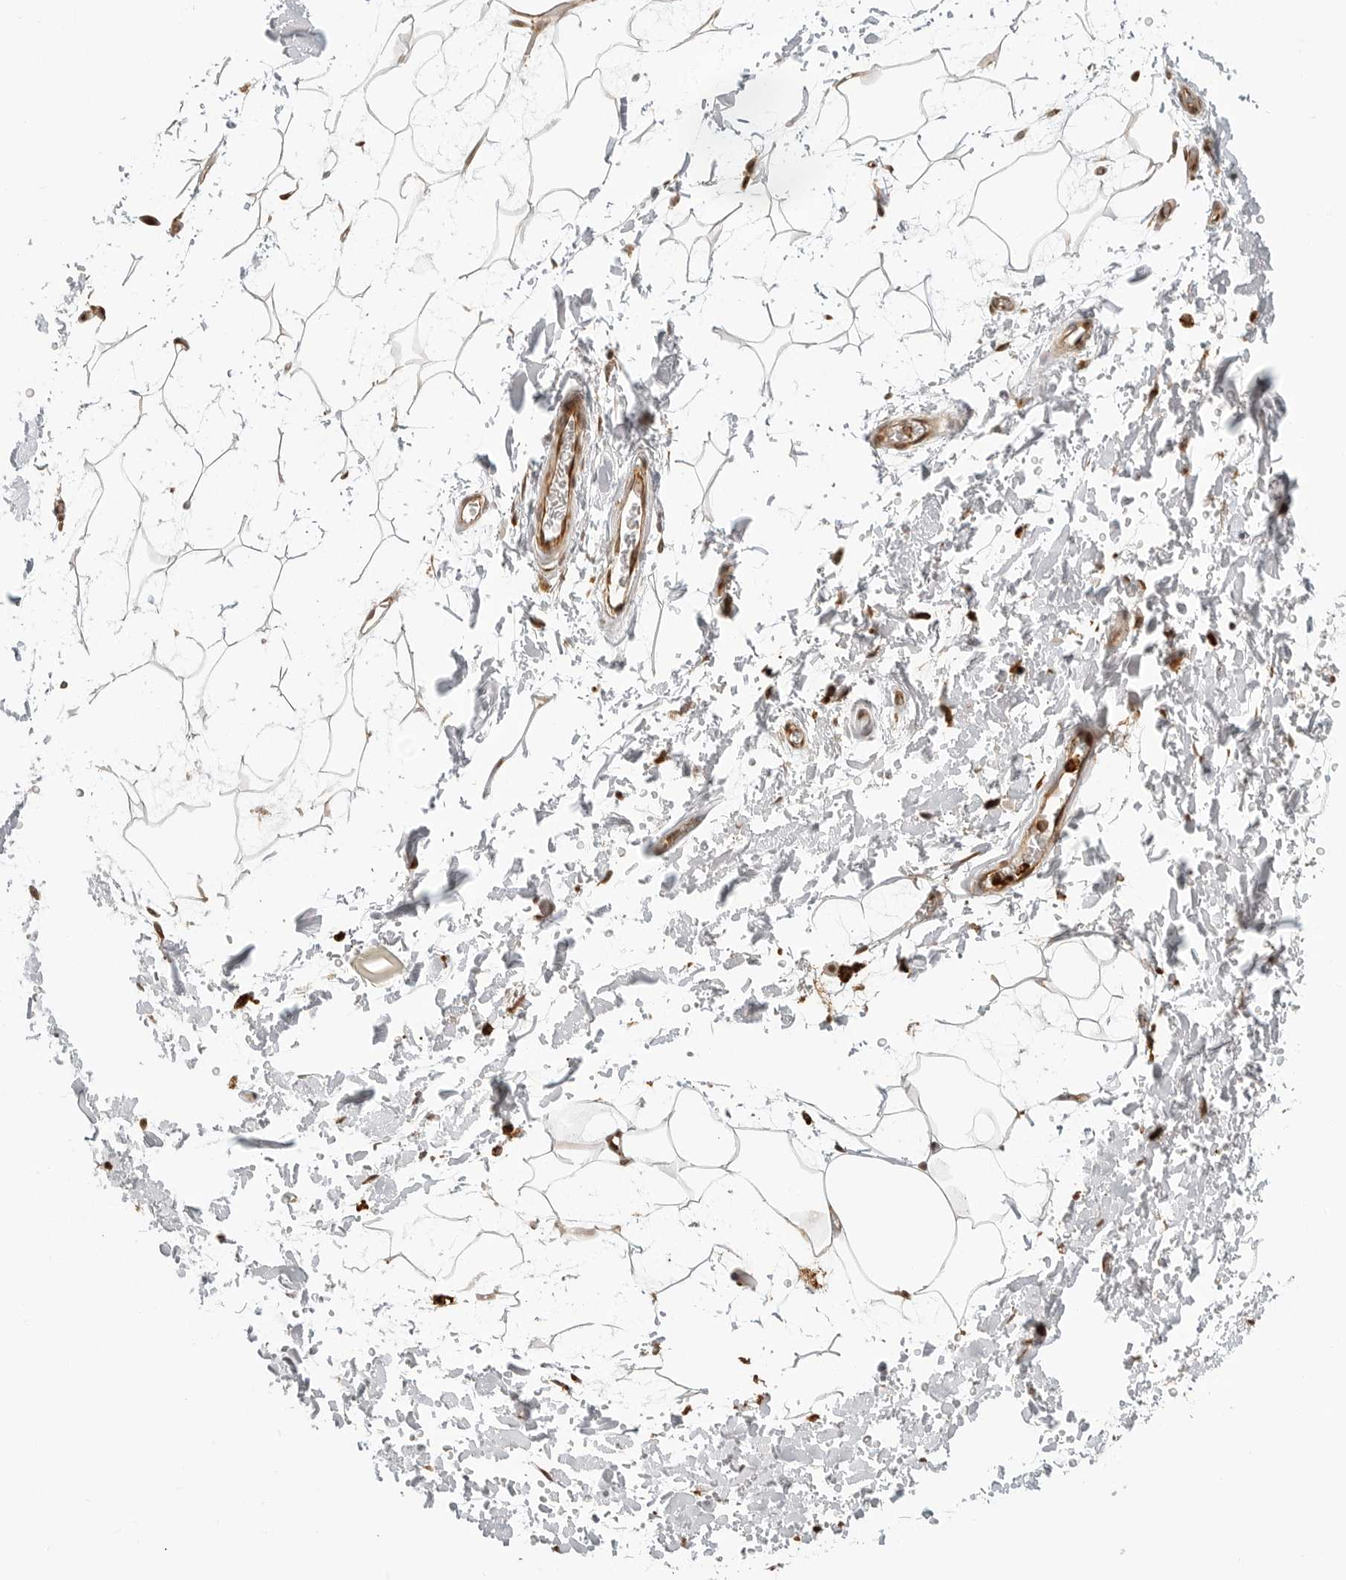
{"staining": {"intensity": "weak", "quantity": "25%-75%", "location": "cytoplasmic/membranous"}, "tissue": "adipose tissue", "cell_type": "Adipocytes", "image_type": "normal", "snomed": [{"axis": "morphology", "description": "Normal tissue, NOS"}, {"axis": "topography", "description": "Soft tissue"}], "caption": "Immunohistochemical staining of benign adipose tissue displays low levels of weak cytoplasmic/membranous expression in approximately 25%-75% of adipocytes. (IHC, brightfield microscopy, high magnification).", "gene": "DSCC1", "patient": {"sex": "male", "age": 72}}